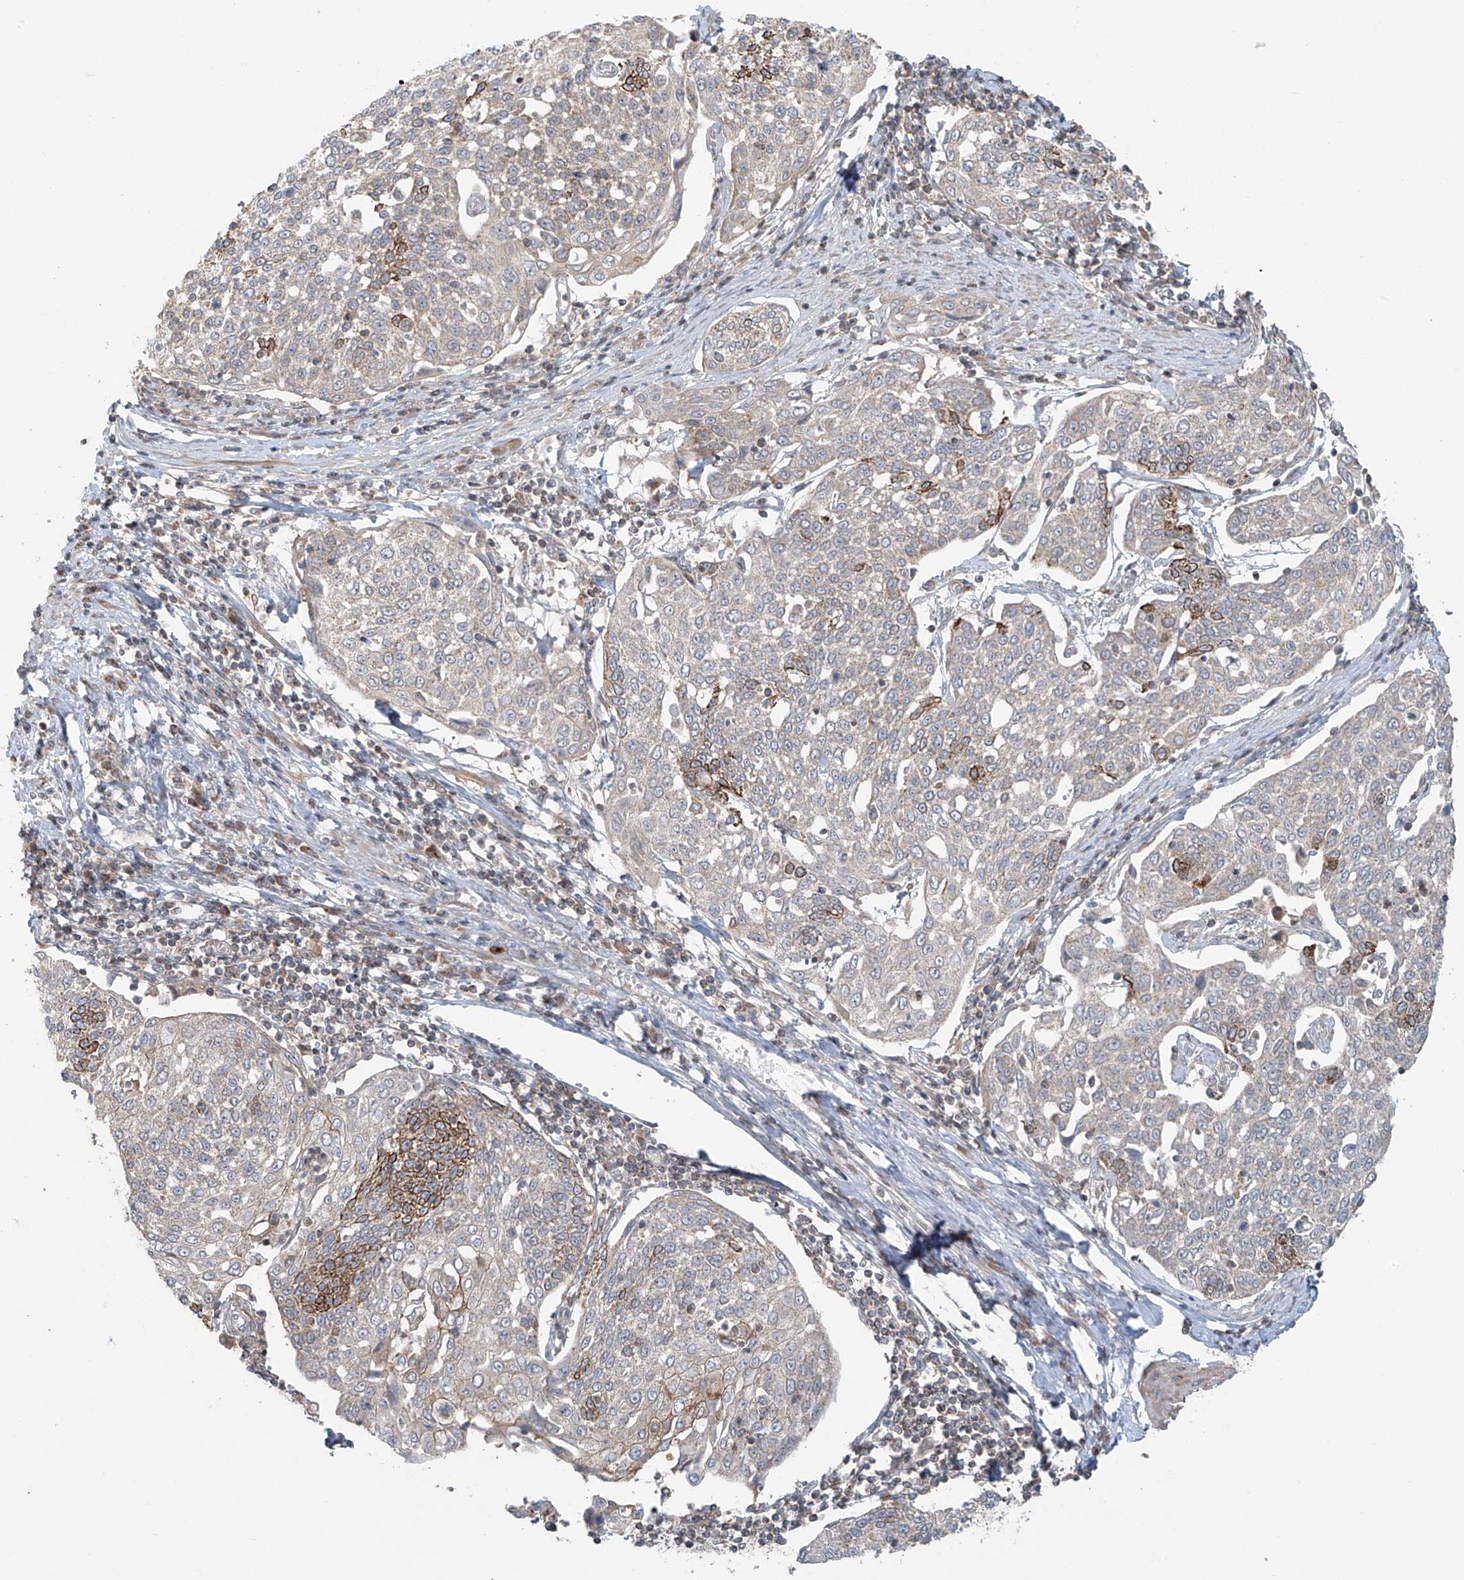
{"staining": {"intensity": "moderate", "quantity": "<25%", "location": "cytoplasmic/membranous"}, "tissue": "cervical cancer", "cell_type": "Tumor cells", "image_type": "cancer", "snomed": [{"axis": "morphology", "description": "Squamous cell carcinoma, NOS"}, {"axis": "topography", "description": "Cervix"}], "caption": "IHC of cervical cancer displays low levels of moderate cytoplasmic/membranous expression in approximately <25% of tumor cells.", "gene": "HDDC2", "patient": {"sex": "female", "age": 34}}